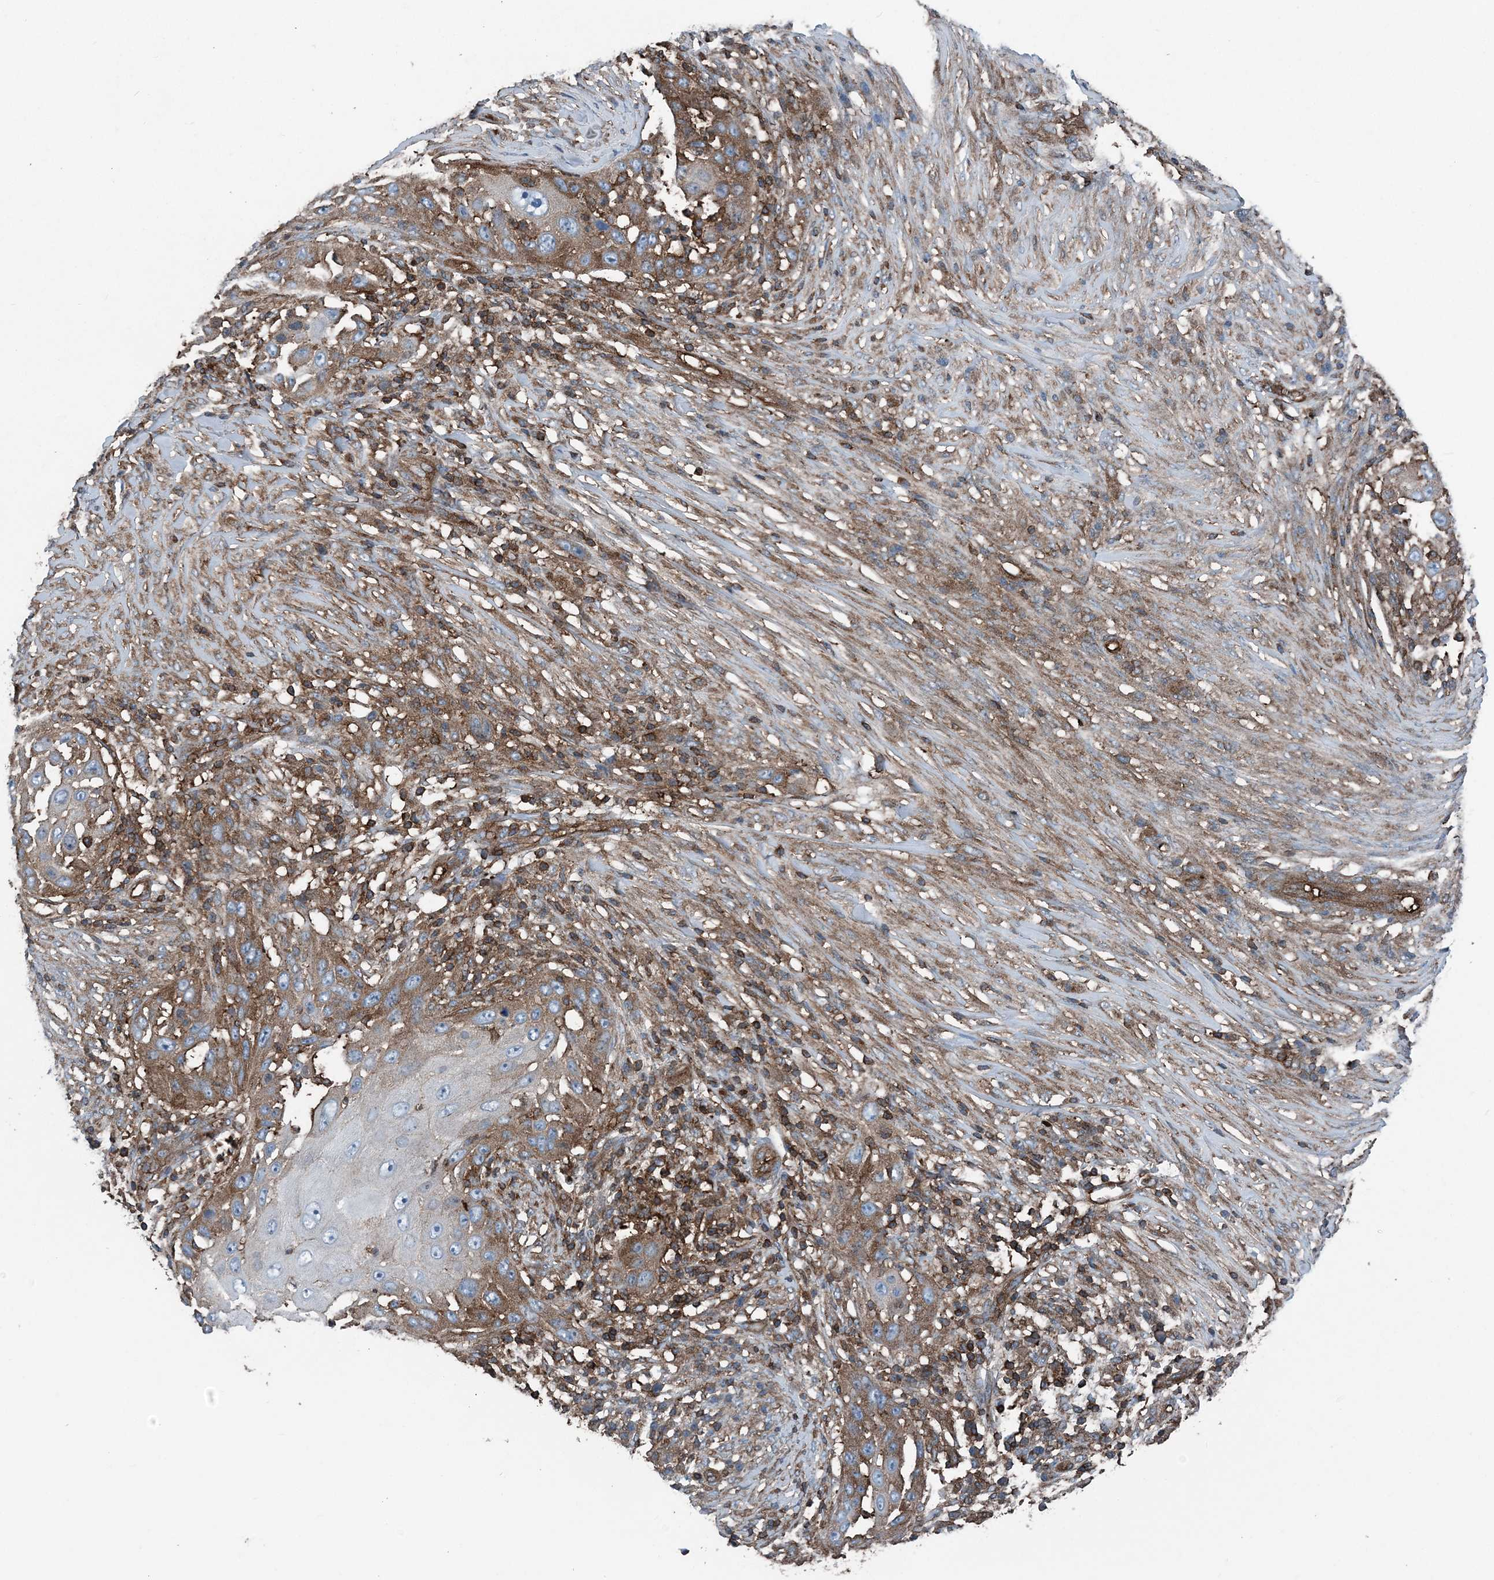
{"staining": {"intensity": "moderate", "quantity": "25%-75%", "location": "cytoplasmic/membranous"}, "tissue": "skin cancer", "cell_type": "Tumor cells", "image_type": "cancer", "snomed": [{"axis": "morphology", "description": "Squamous cell carcinoma, NOS"}, {"axis": "topography", "description": "Skin"}], "caption": "Approximately 25%-75% of tumor cells in skin cancer exhibit moderate cytoplasmic/membranous protein staining as visualized by brown immunohistochemical staining.", "gene": "CFL1", "patient": {"sex": "female", "age": 44}}